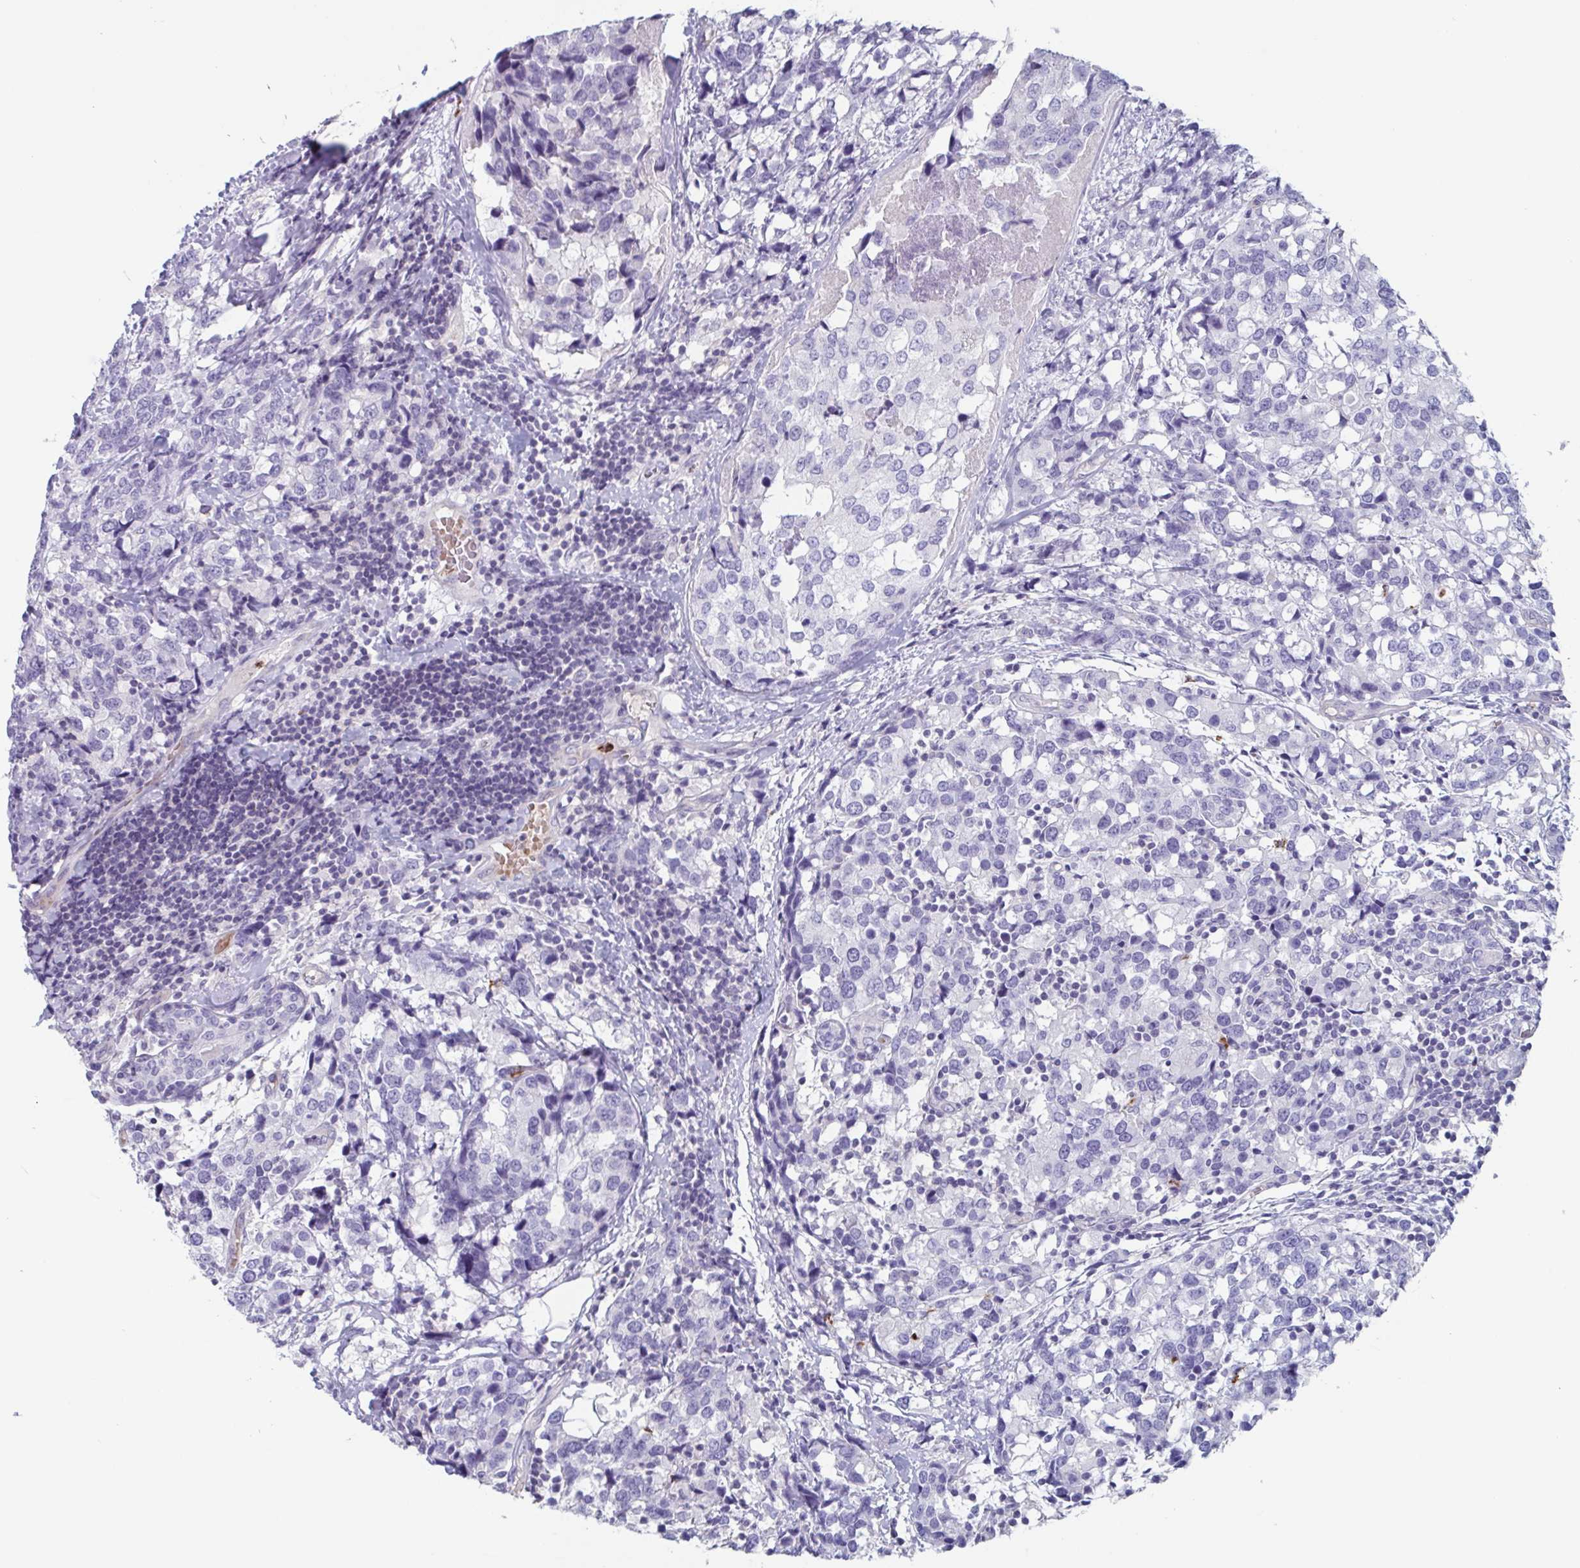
{"staining": {"intensity": "negative", "quantity": "none", "location": "none"}, "tissue": "breast cancer", "cell_type": "Tumor cells", "image_type": "cancer", "snomed": [{"axis": "morphology", "description": "Lobular carcinoma"}, {"axis": "topography", "description": "Breast"}], "caption": "Breast lobular carcinoma was stained to show a protein in brown. There is no significant positivity in tumor cells.", "gene": "BPI", "patient": {"sex": "female", "age": 59}}